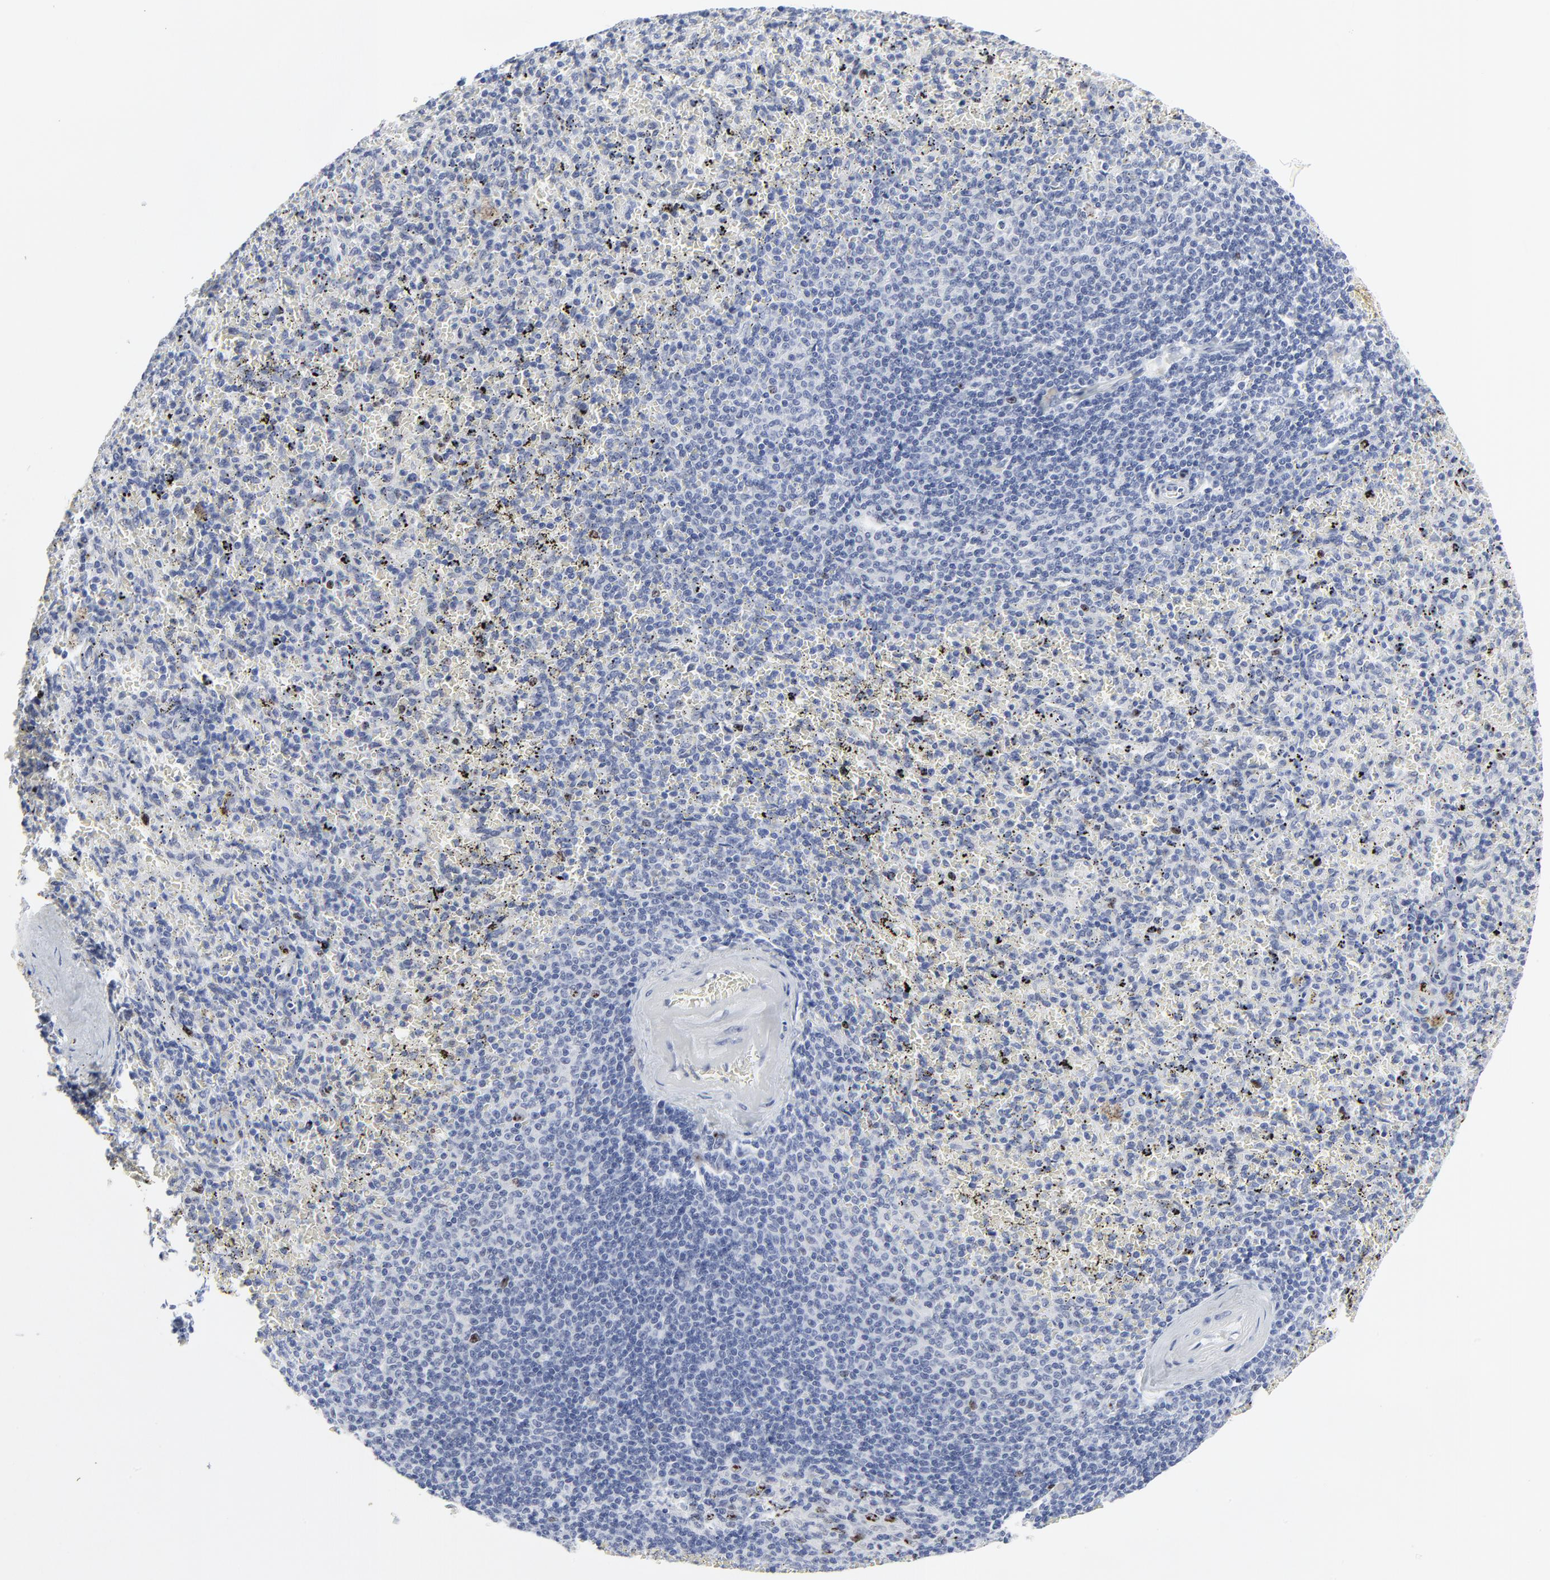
{"staining": {"intensity": "negative", "quantity": "none", "location": "none"}, "tissue": "spleen", "cell_type": "Cells in red pulp", "image_type": "normal", "snomed": [{"axis": "morphology", "description": "Normal tissue, NOS"}, {"axis": "topography", "description": "Spleen"}], "caption": "Immunohistochemistry image of benign spleen: spleen stained with DAB demonstrates no significant protein expression in cells in red pulp.", "gene": "ZNF589", "patient": {"sex": "female", "age": 43}}